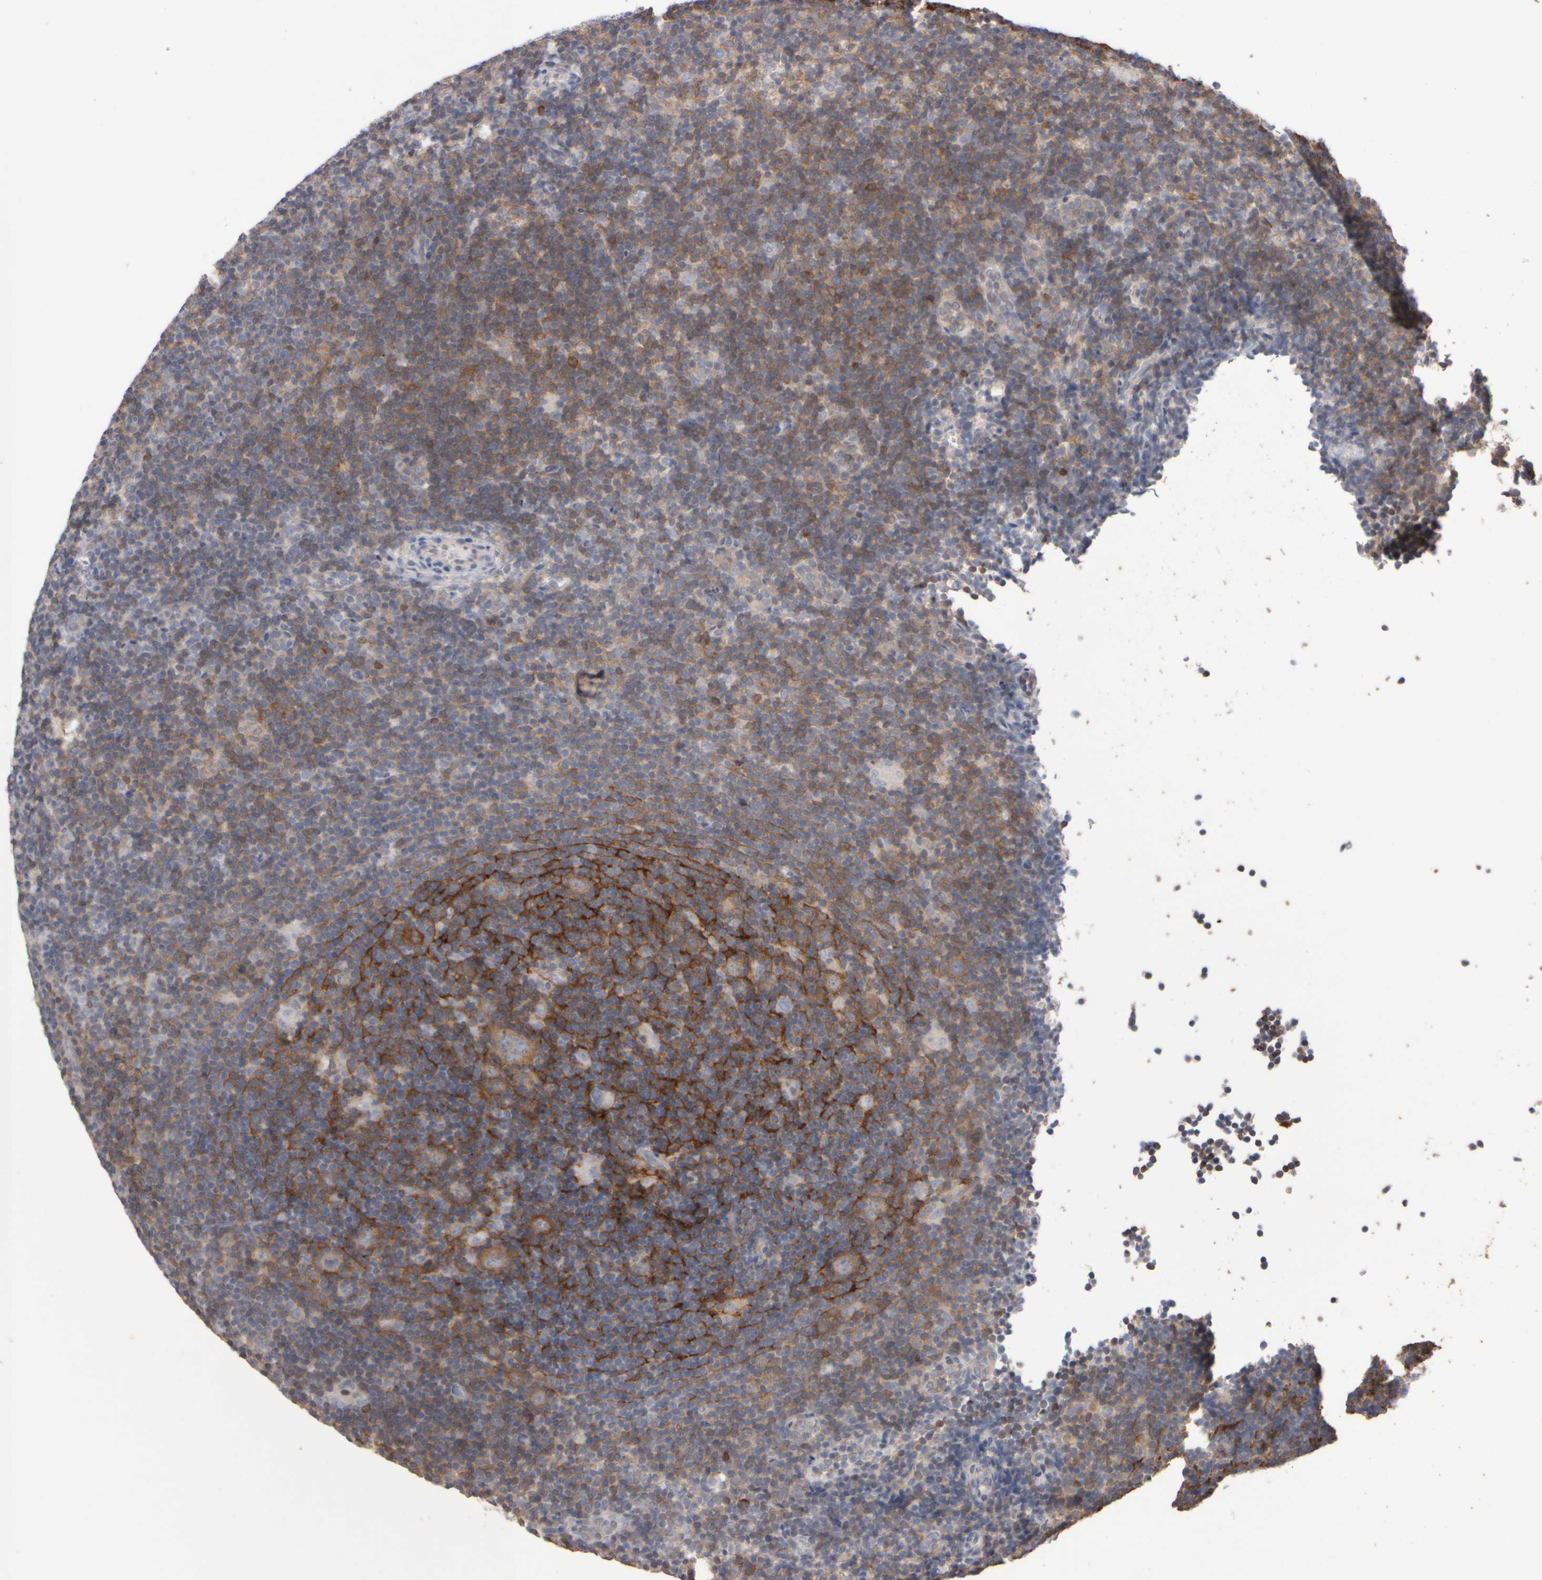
{"staining": {"intensity": "weak", "quantity": "<25%", "location": "cytoplasmic/membranous"}, "tissue": "lymphoma", "cell_type": "Tumor cells", "image_type": "cancer", "snomed": [{"axis": "morphology", "description": "Hodgkin's disease, NOS"}, {"axis": "topography", "description": "Lymph node"}], "caption": "High magnification brightfield microscopy of lymphoma stained with DAB (brown) and counterstained with hematoxylin (blue): tumor cells show no significant expression.", "gene": "EPHX2", "patient": {"sex": "female", "age": 57}}